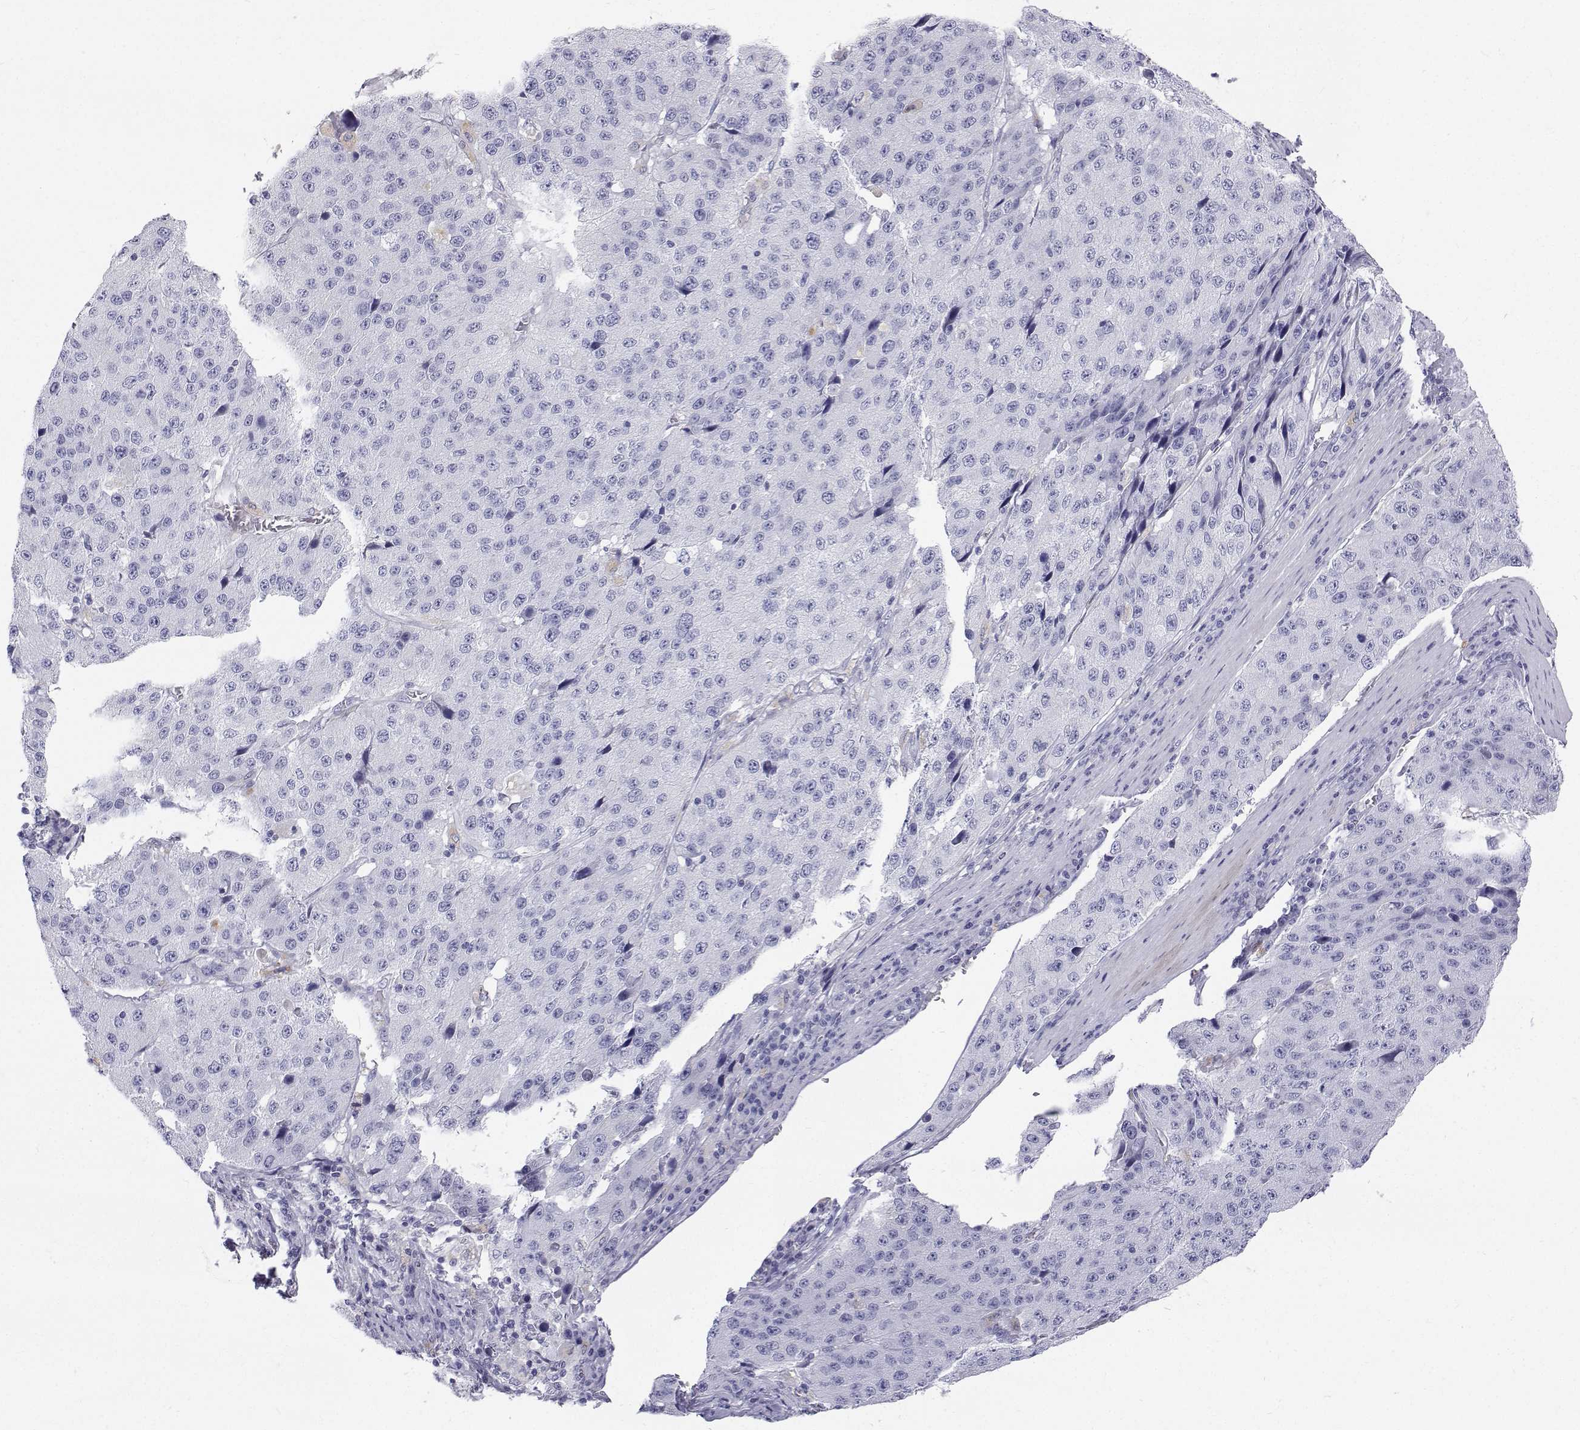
{"staining": {"intensity": "negative", "quantity": "none", "location": "none"}, "tissue": "stomach cancer", "cell_type": "Tumor cells", "image_type": "cancer", "snomed": [{"axis": "morphology", "description": "Adenocarcinoma, NOS"}, {"axis": "topography", "description": "Stomach"}], "caption": "DAB immunohistochemical staining of adenocarcinoma (stomach) demonstrates no significant positivity in tumor cells.", "gene": "NCR2", "patient": {"sex": "male", "age": 71}}